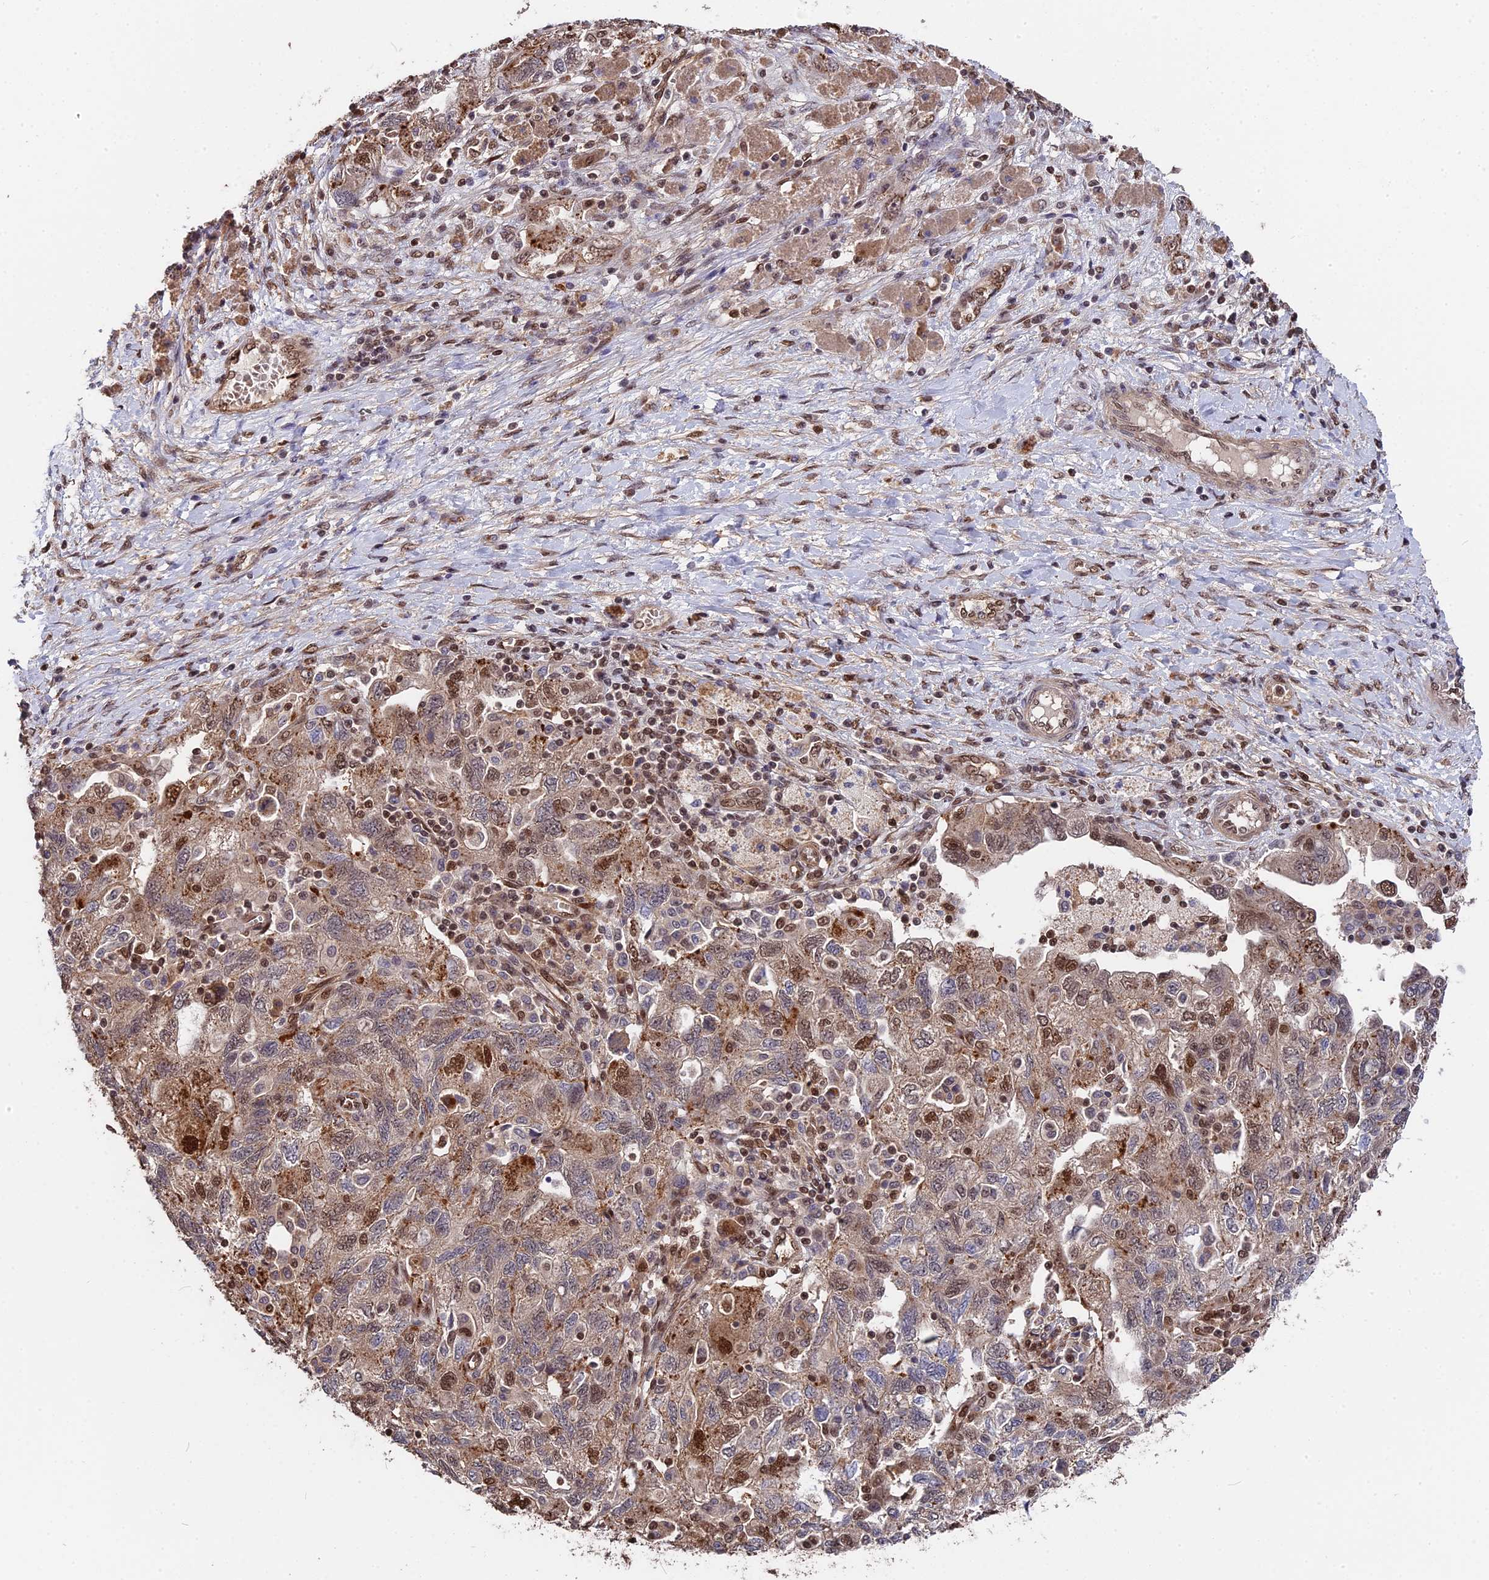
{"staining": {"intensity": "moderate", "quantity": "25%-75%", "location": "nuclear"}, "tissue": "ovarian cancer", "cell_type": "Tumor cells", "image_type": "cancer", "snomed": [{"axis": "morphology", "description": "Carcinoma, NOS"}, {"axis": "morphology", "description": "Cystadenocarcinoma, serous, NOS"}, {"axis": "topography", "description": "Ovary"}], "caption": "Protein analysis of serous cystadenocarcinoma (ovarian) tissue reveals moderate nuclear staining in about 25%-75% of tumor cells.", "gene": "ADRM1", "patient": {"sex": "female", "age": 69}}